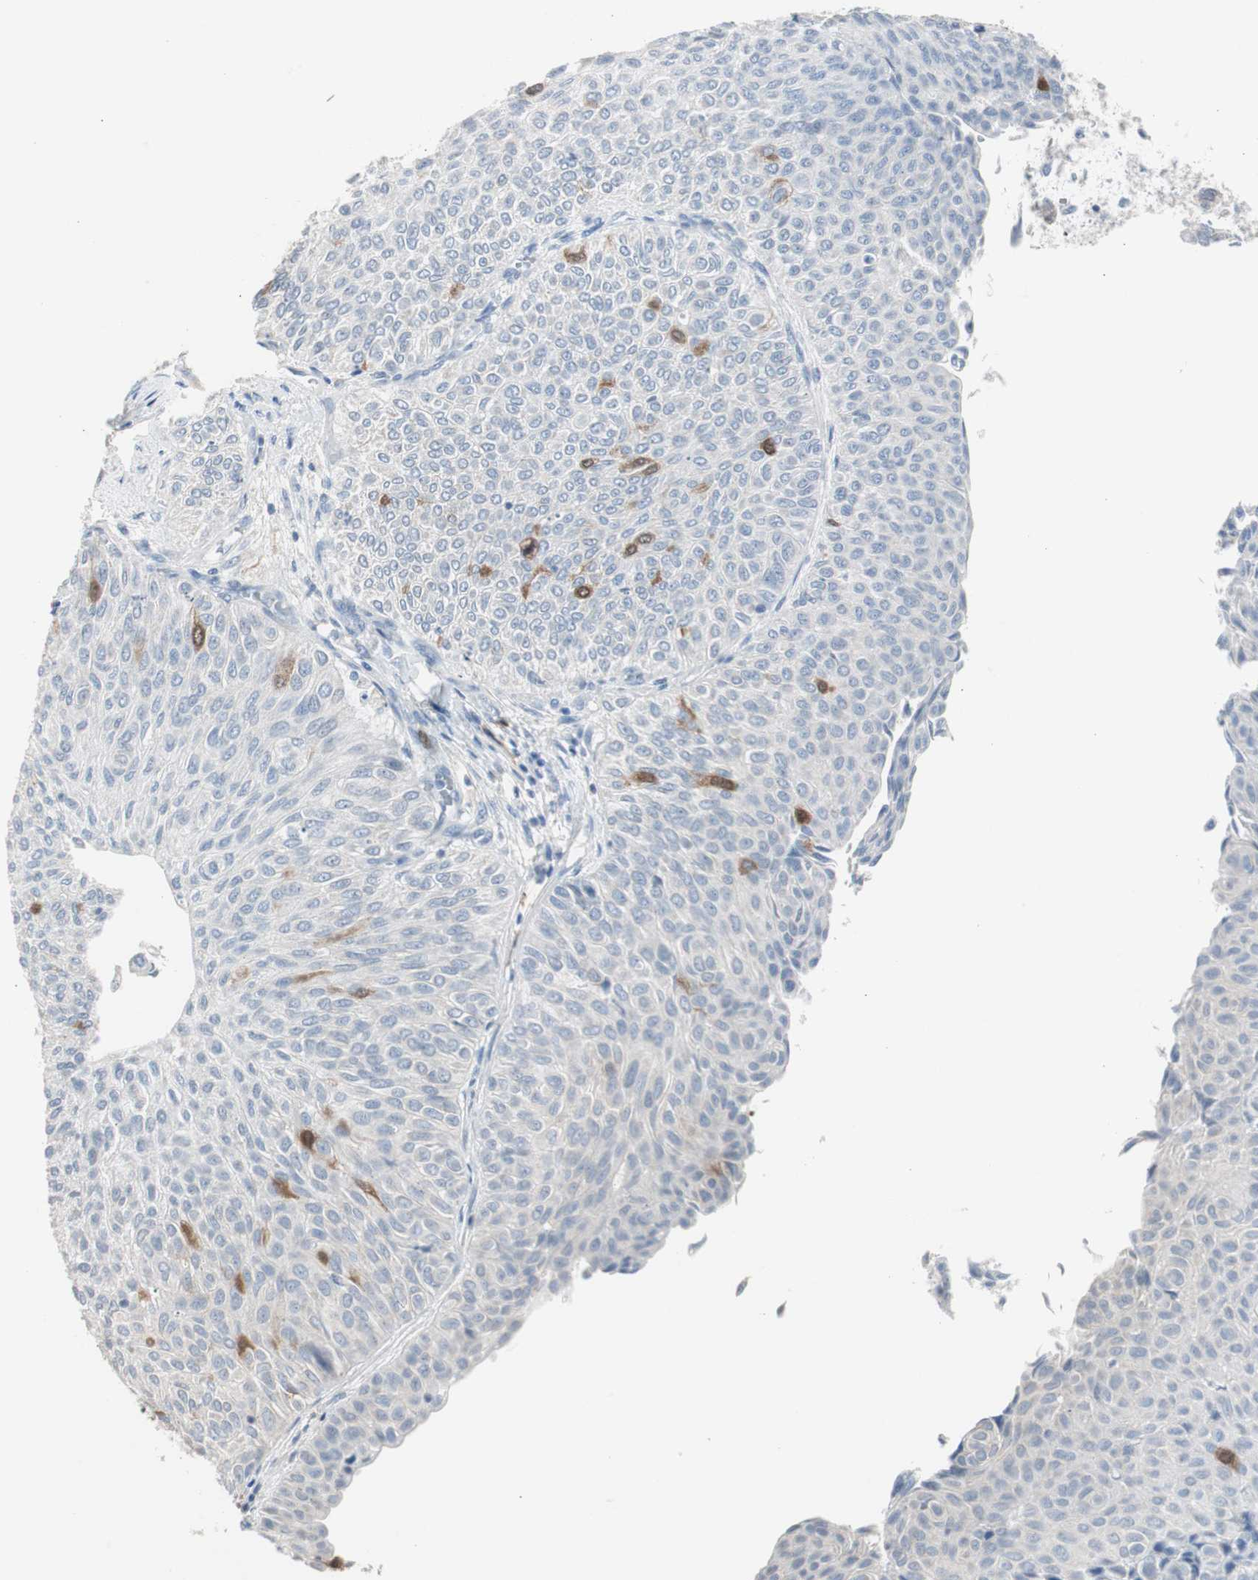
{"staining": {"intensity": "weak", "quantity": "<25%", "location": "cytoplasmic/membranous"}, "tissue": "urothelial cancer", "cell_type": "Tumor cells", "image_type": "cancer", "snomed": [{"axis": "morphology", "description": "Urothelial carcinoma, Low grade"}, {"axis": "topography", "description": "Urinary bladder"}], "caption": "Immunohistochemistry (IHC) of human urothelial carcinoma (low-grade) exhibits no expression in tumor cells.", "gene": "TK1", "patient": {"sex": "male", "age": 78}}